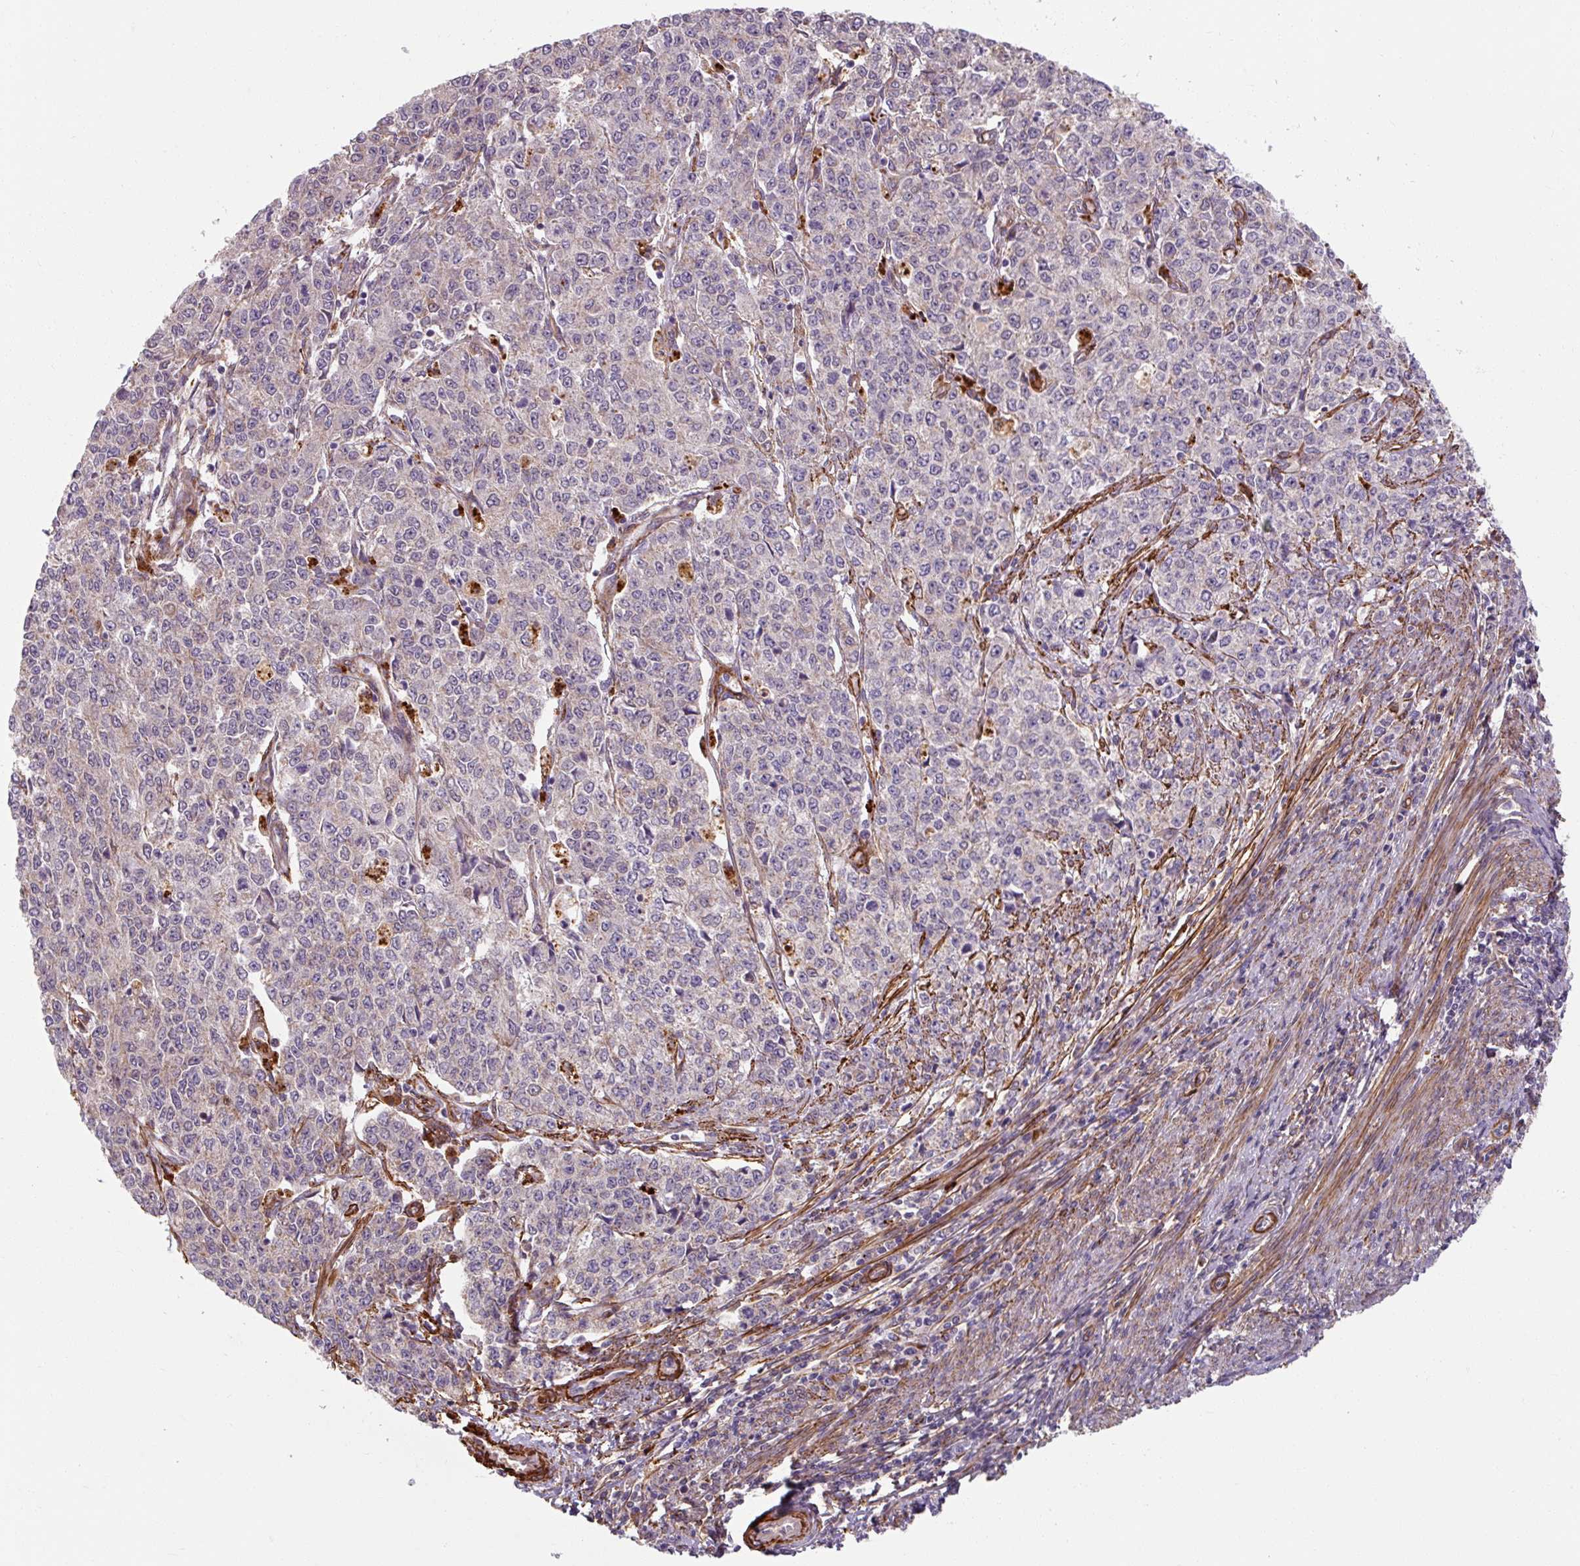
{"staining": {"intensity": "negative", "quantity": "none", "location": "none"}, "tissue": "endometrial cancer", "cell_type": "Tumor cells", "image_type": "cancer", "snomed": [{"axis": "morphology", "description": "Adenocarcinoma, NOS"}, {"axis": "topography", "description": "Endometrium"}], "caption": "A high-resolution photomicrograph shows immunohistochemistry staining of endometrial cancer, which shows no significant positivity in tumor cells. The staining is performed using DAB brown chromogen with nuclei counter-stained in using hematoxylin.", "gene": "MRPS5", "patient": {"sex": "female", "age": 50}}